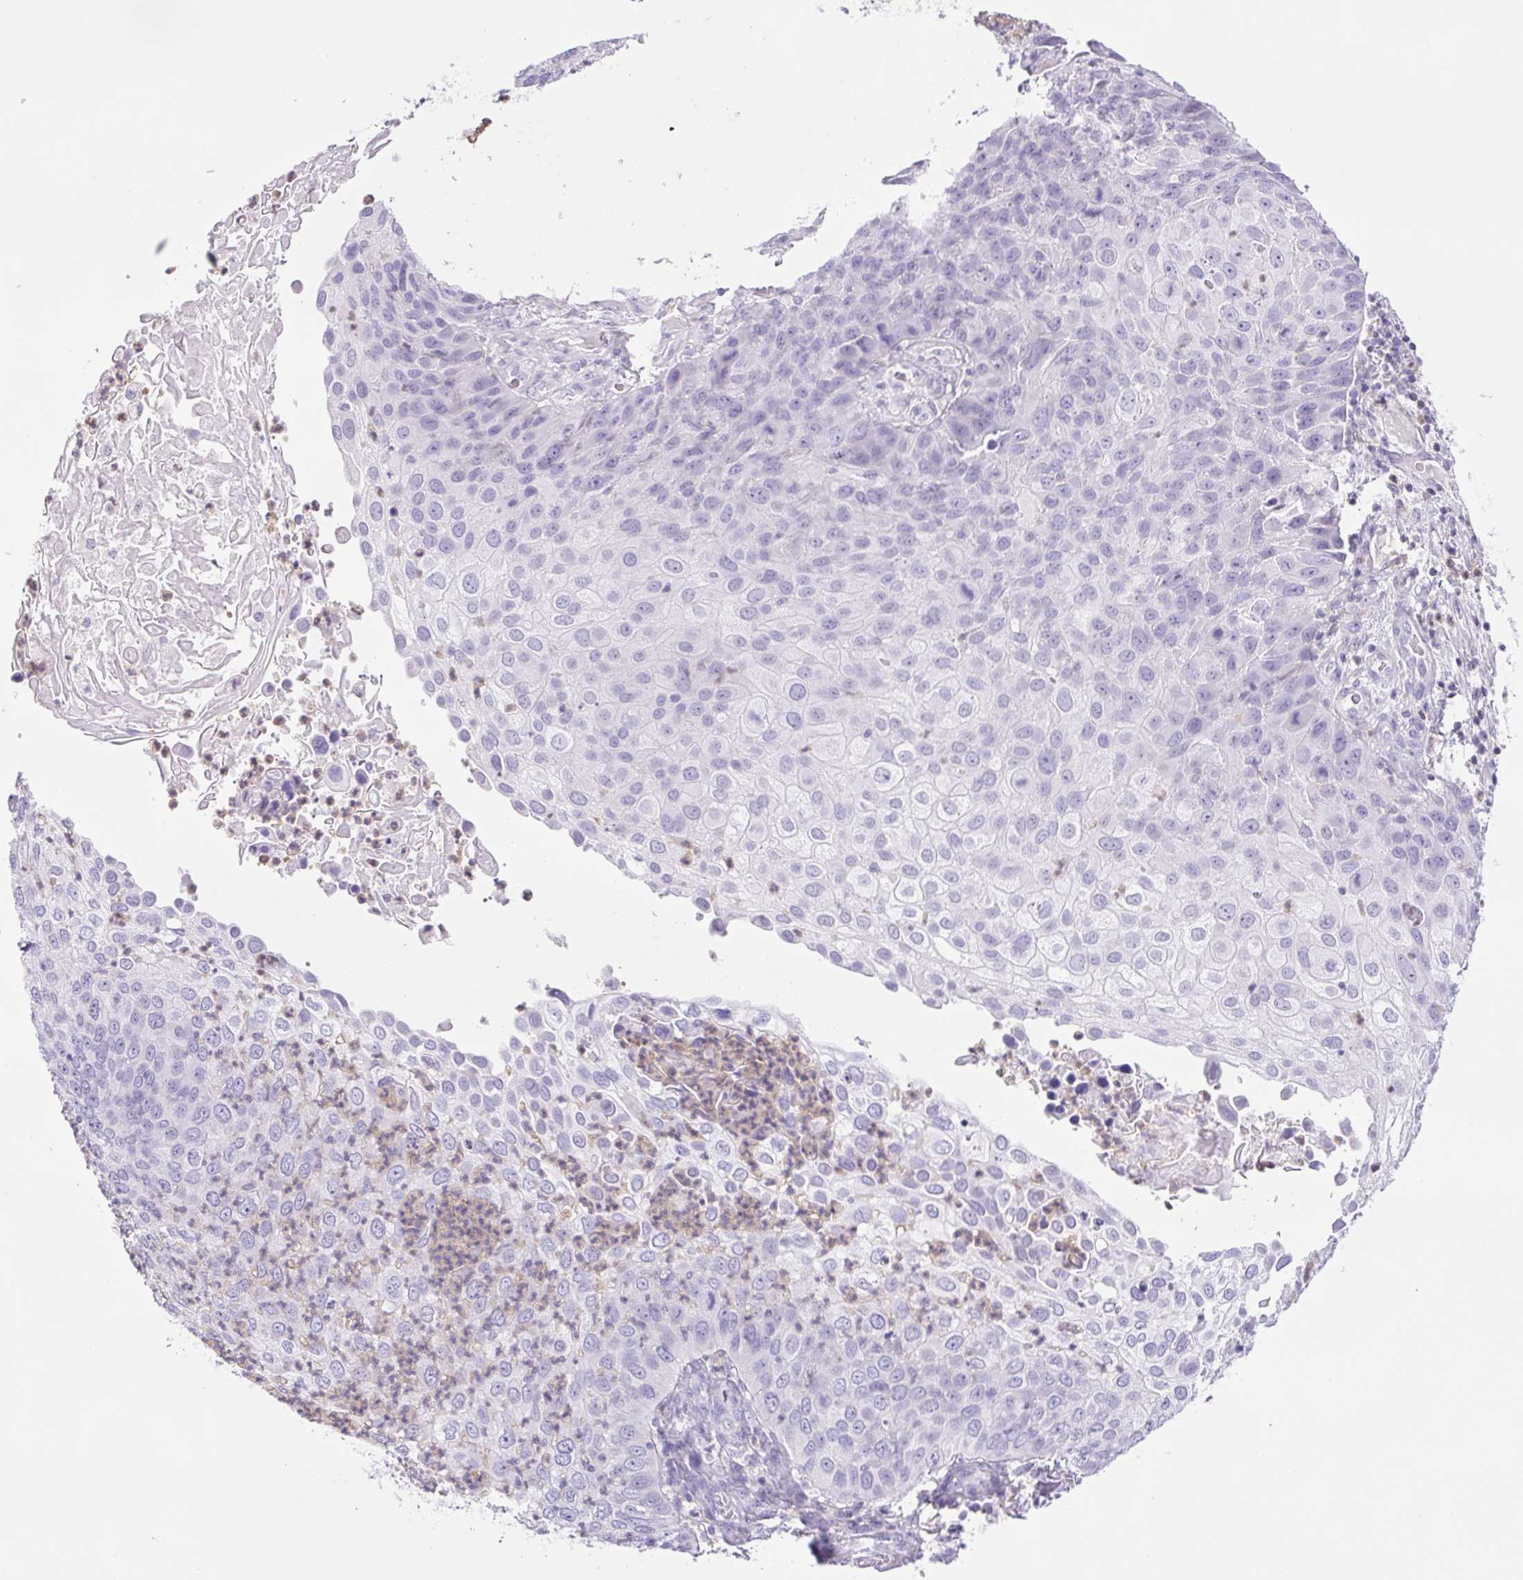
{"staining": {"intensity": "negative", "quantity": "none", "location": "none"}, "tissue": "skin cancer", "cell_type": "Tumor cells", "image_type": "cancer", "snomed": [{"axis": "morphology", "description": "Squamous cell carcinoma, NOS"}, {"axis": "topography", "description": "Skin"}], "caption": "Squamous cell carcinoma (skin) stained for a protein using immunohistochemistry demonstrates no positivity tumor cells.", "gene": "SYNPR", "patient": {"sex": "male", "age": 87}}